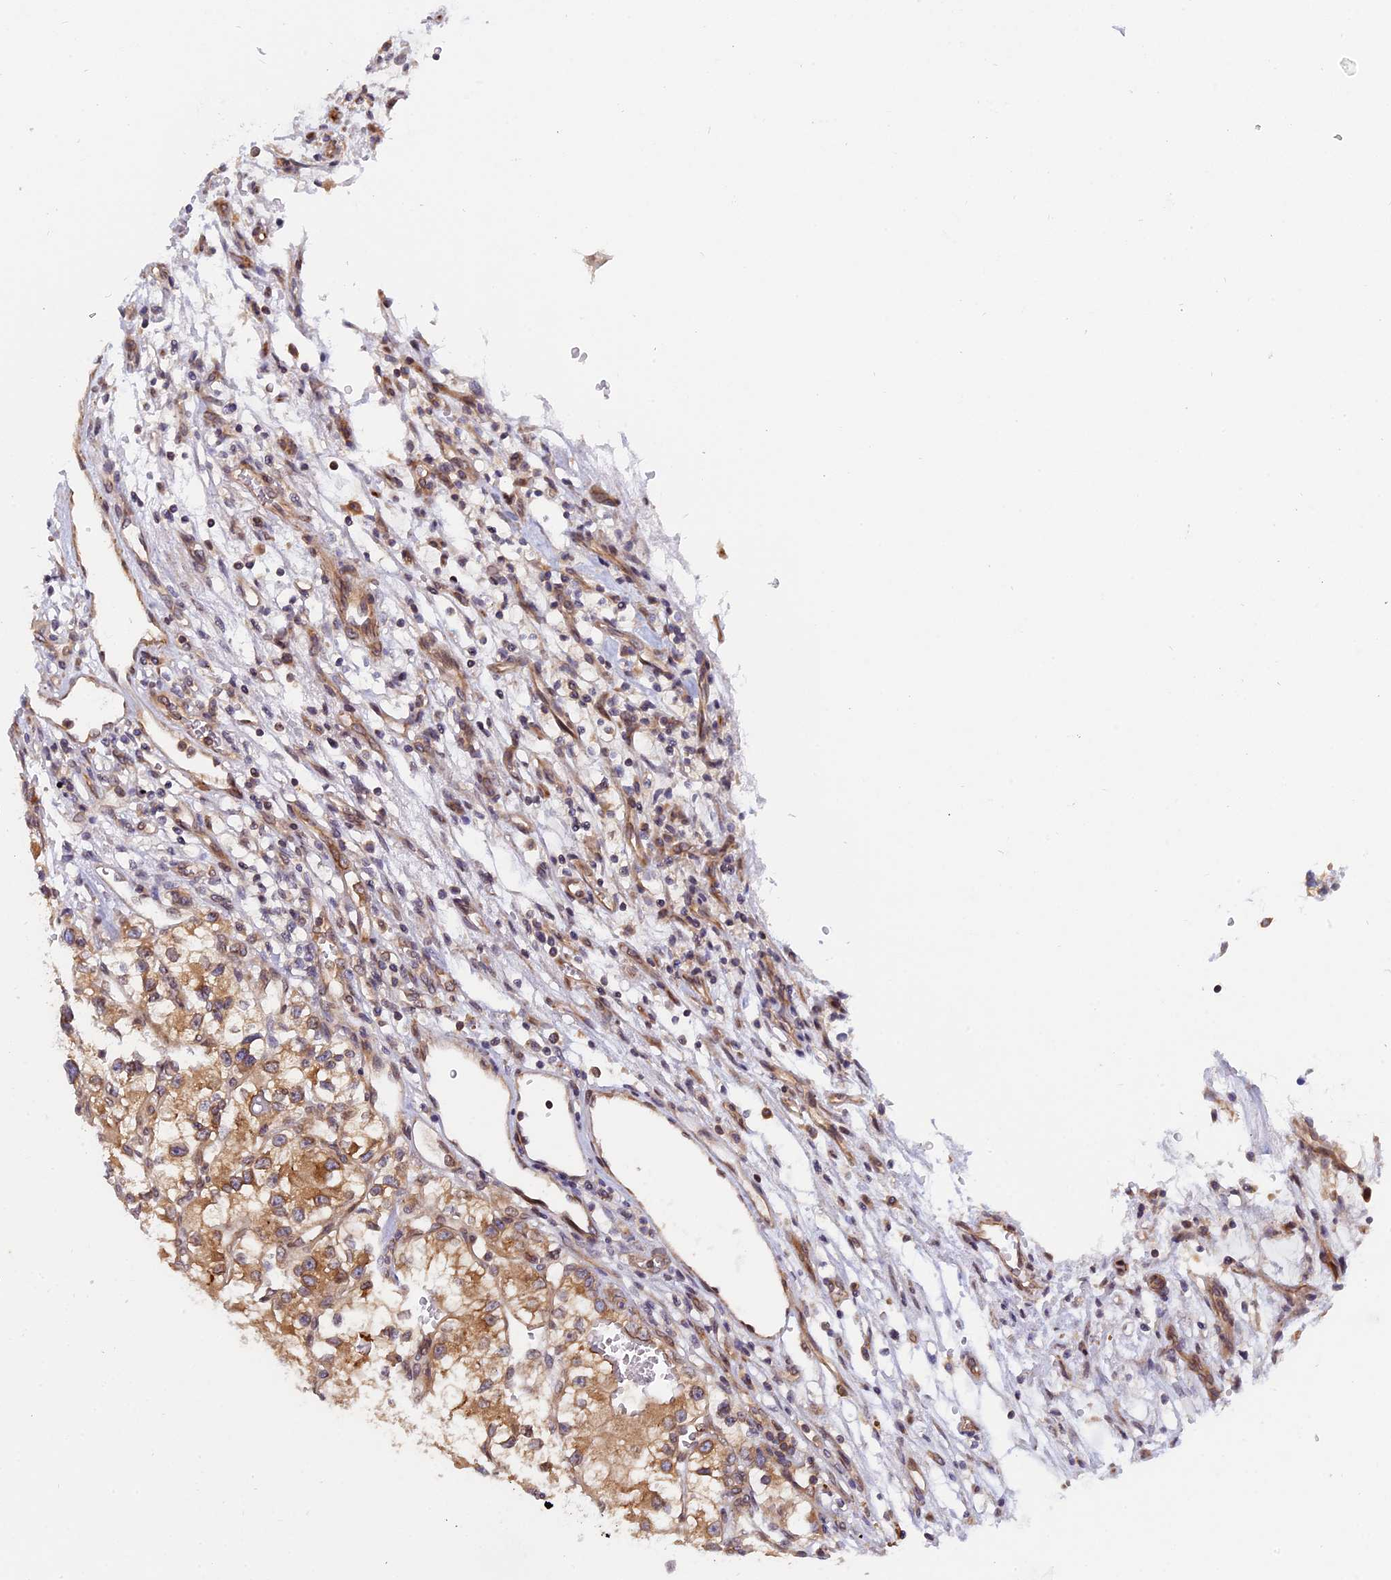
{"staining": {"intensity": "moderate", "quantity": ">75%", "location": "cytoplasmic/membranous,nuclear"}, "tissue": "renal cancer", "cell_type": "Tumor cells", "image_type": "cancer", "snomed": [{"axis": "morphology", "description": "Adenocarcinoma, NOS"}, {"axis": "topography", "description": "Kidney"}], "caption": "Immunohistochemistry (DAB) staining of human renal cancer (adenocarcinoma) exhibits moderate cytoplasmic/membranous and nuclear protein expression in about >75% of tumor cells. Immunohistochemistry (ihc) stains the protein in brown and the nuclei are stained blue.", "gene": "NAA10", "patient": {"sex": "female", "age": 57}}